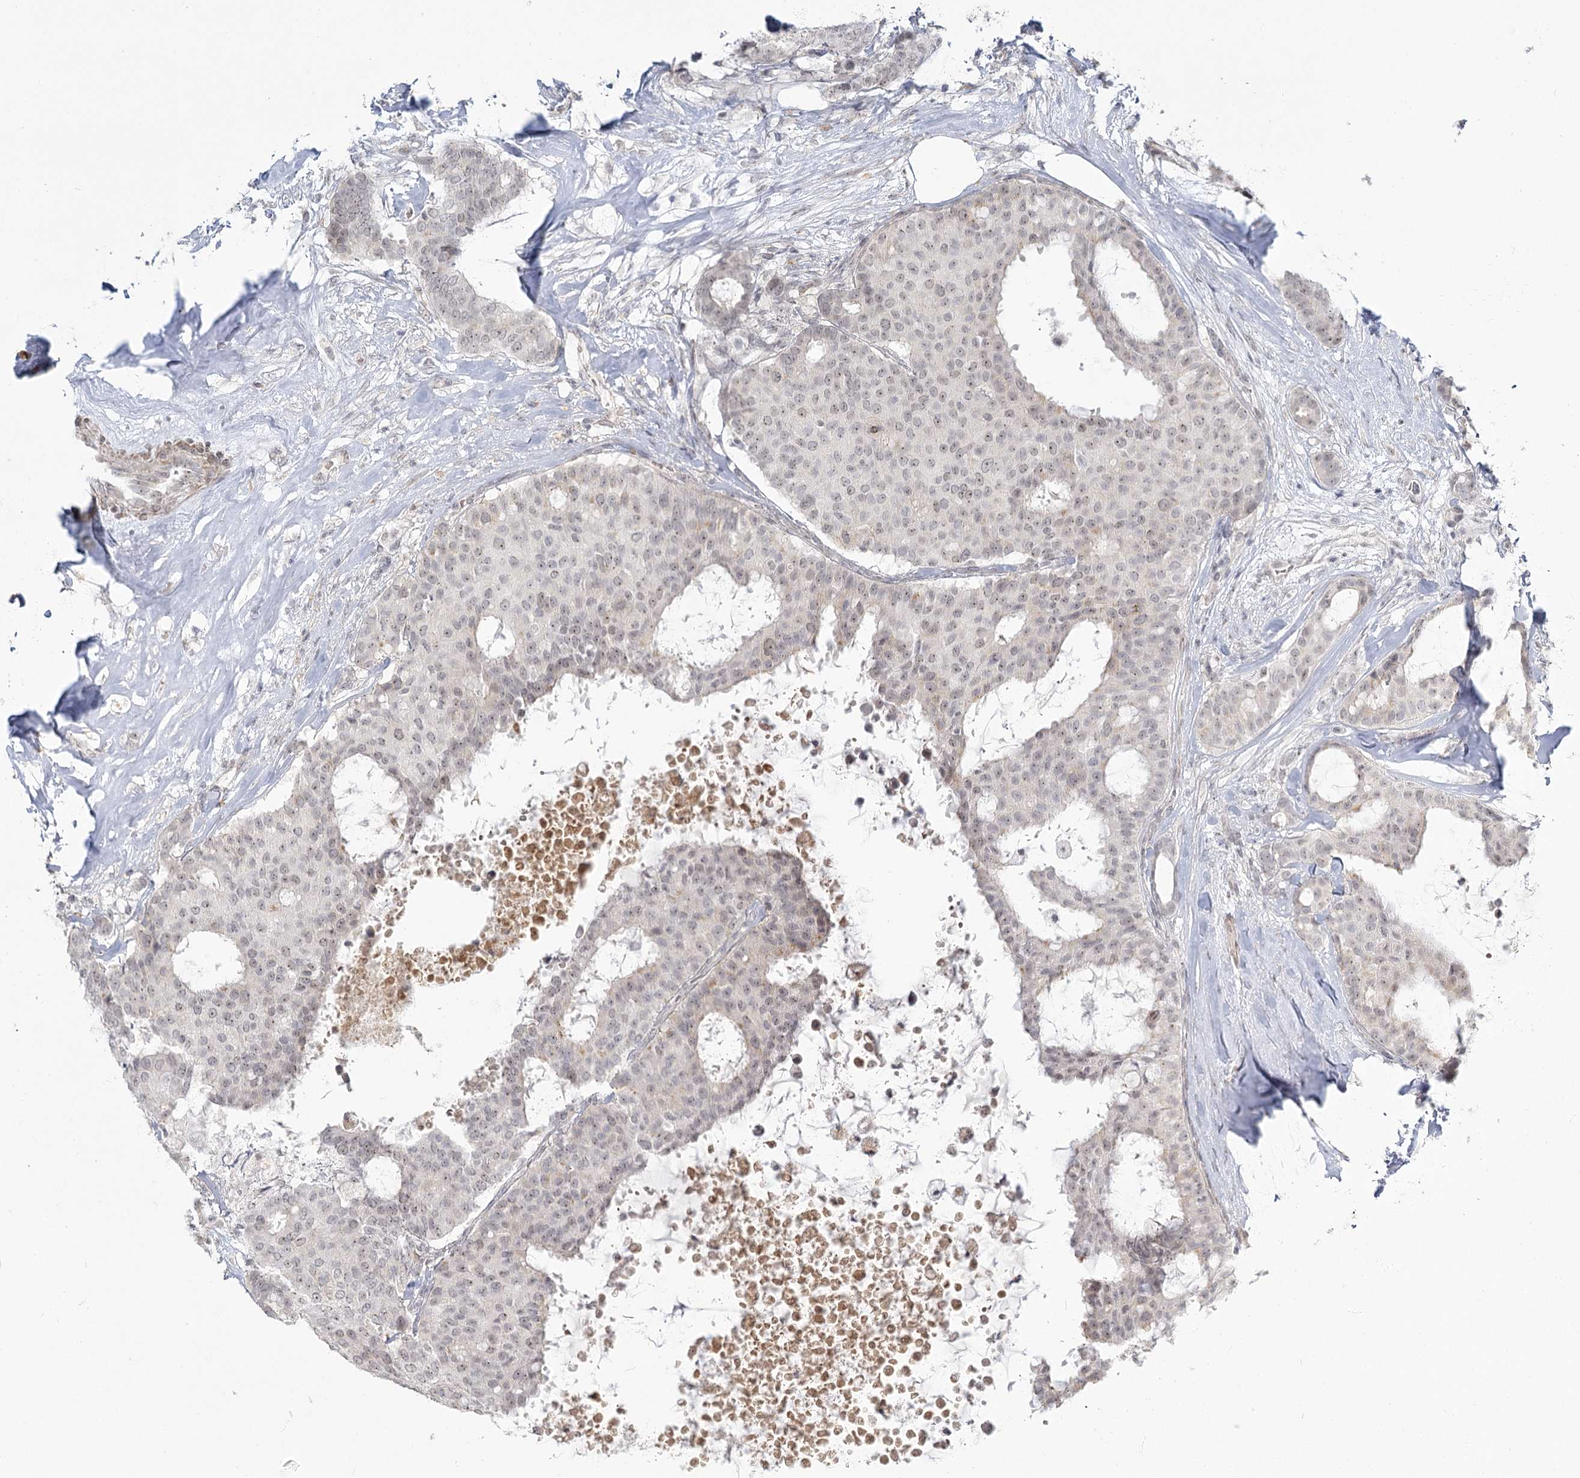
{"staining": {"intensity": "weak", "quantity": "25%-75%", "location": "nuclear"}, "tissue": "breast cancer", "cell_type": "Tumor cells", "image_type": "cancer", "snomed": [{"axis": "morphology", "description": "Duct carcinoma"}, {"axis": "topography", "description": "Breast"}], "caption": "This histopathology image demonstrates breast cancer (invasive ductal carcinoma) stained with immunohistochemistry (IHC) to label a protein in brown. The nuclear of tumor cells show weak positivity for the protein. Nuclei are counter-stained blue.", "gene": "EXOSC7", "patient": {"sex": "female", "age": 75}}